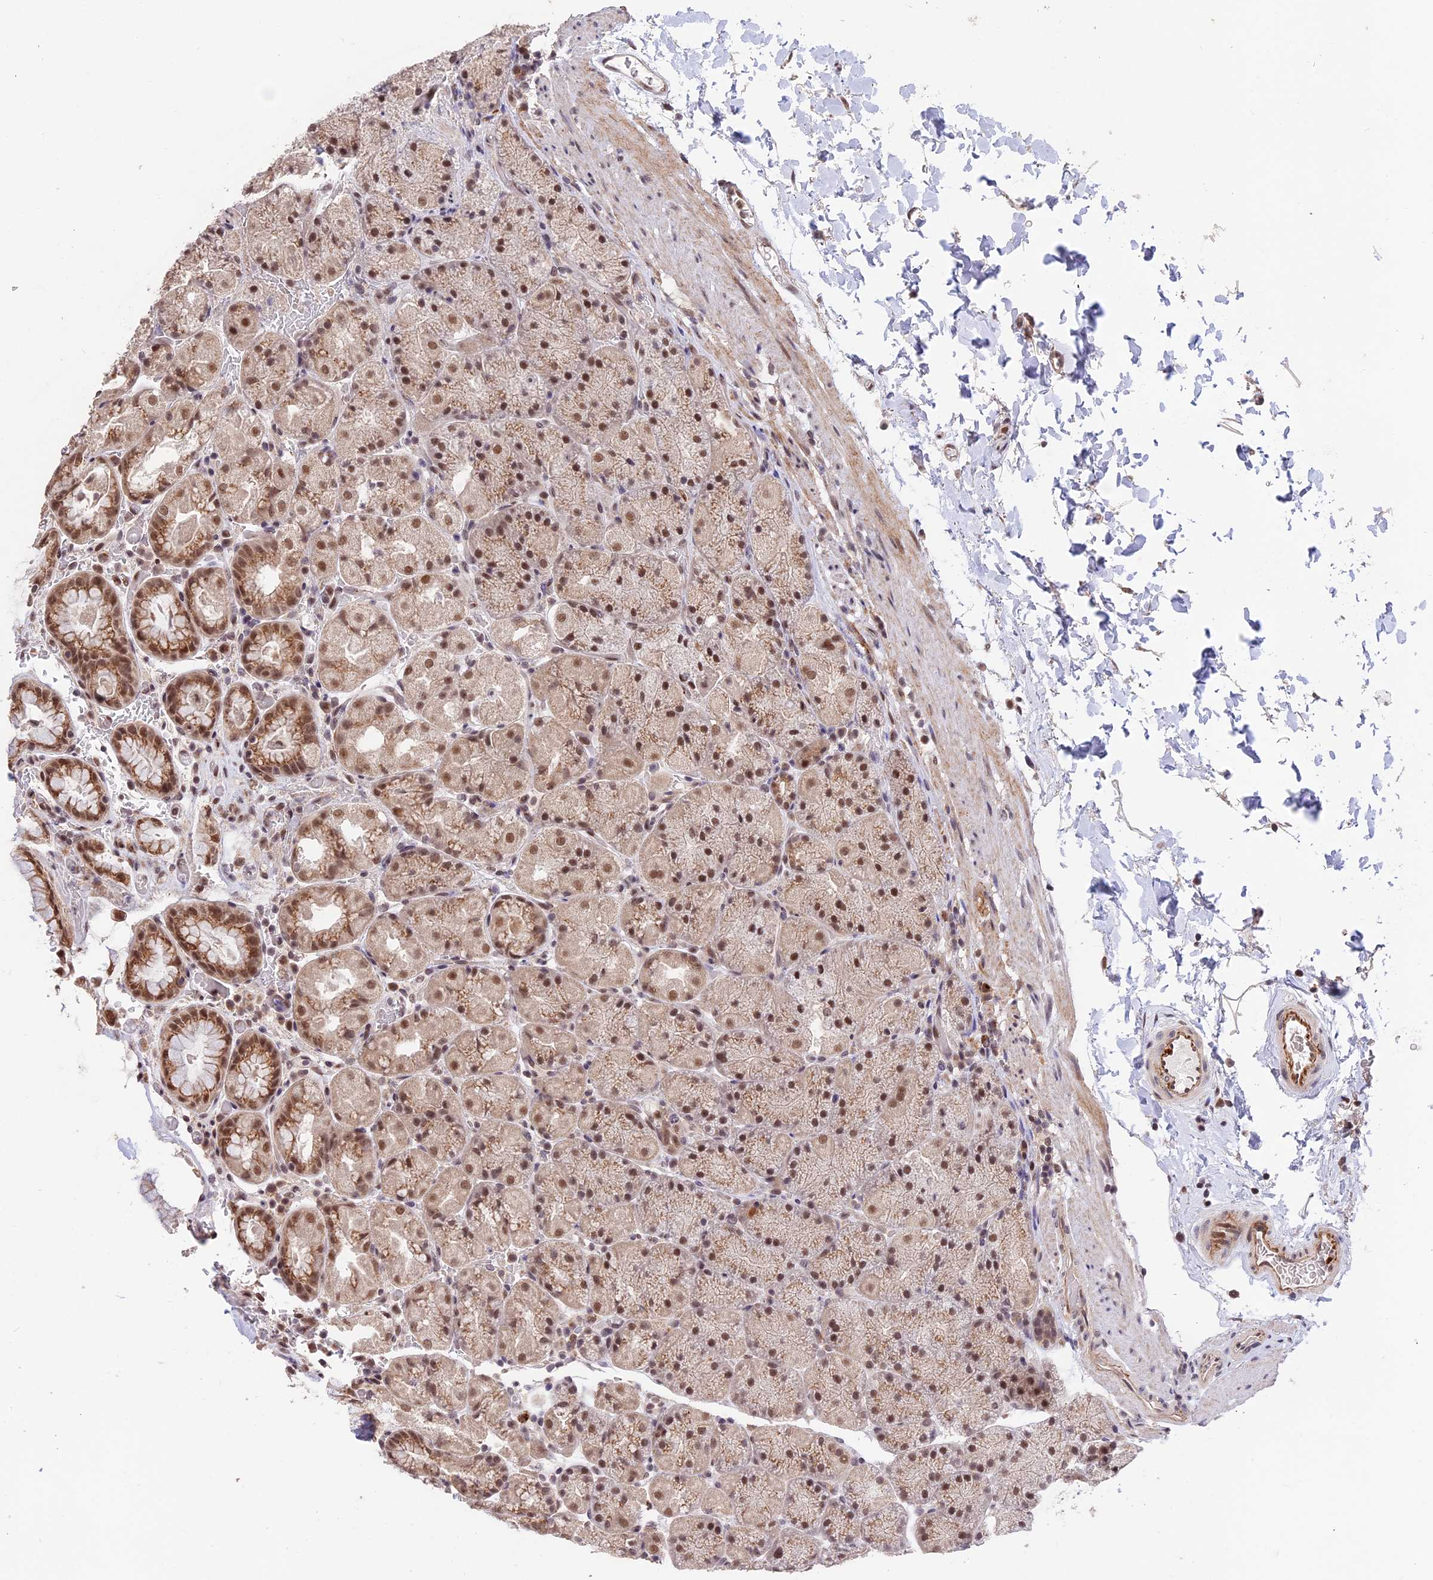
{"staining": {"intensity": "strong", "quantity": ">75%", "location": "cytoplasmic/membranous,nuclear"}, "tissue": "stomach", "cell_type": "Glandular cells", "image_type": "normal", "snomed": [{"axis": "morphology", "description": "Normal tissue, NOS"}, {"axis": "topography", "description": "Stomach, upper"}, {"axis": "topography", "description": "Stomach, lower"}], "caption": "An IHC image of normal tissue is shown. Protein staining in brown labels strong cytoplasmic/membranous,nuclear positivity in stomach within glandular cells.", "gene": "POLR2C", "patient": {"sex": "male", "age": 67}}